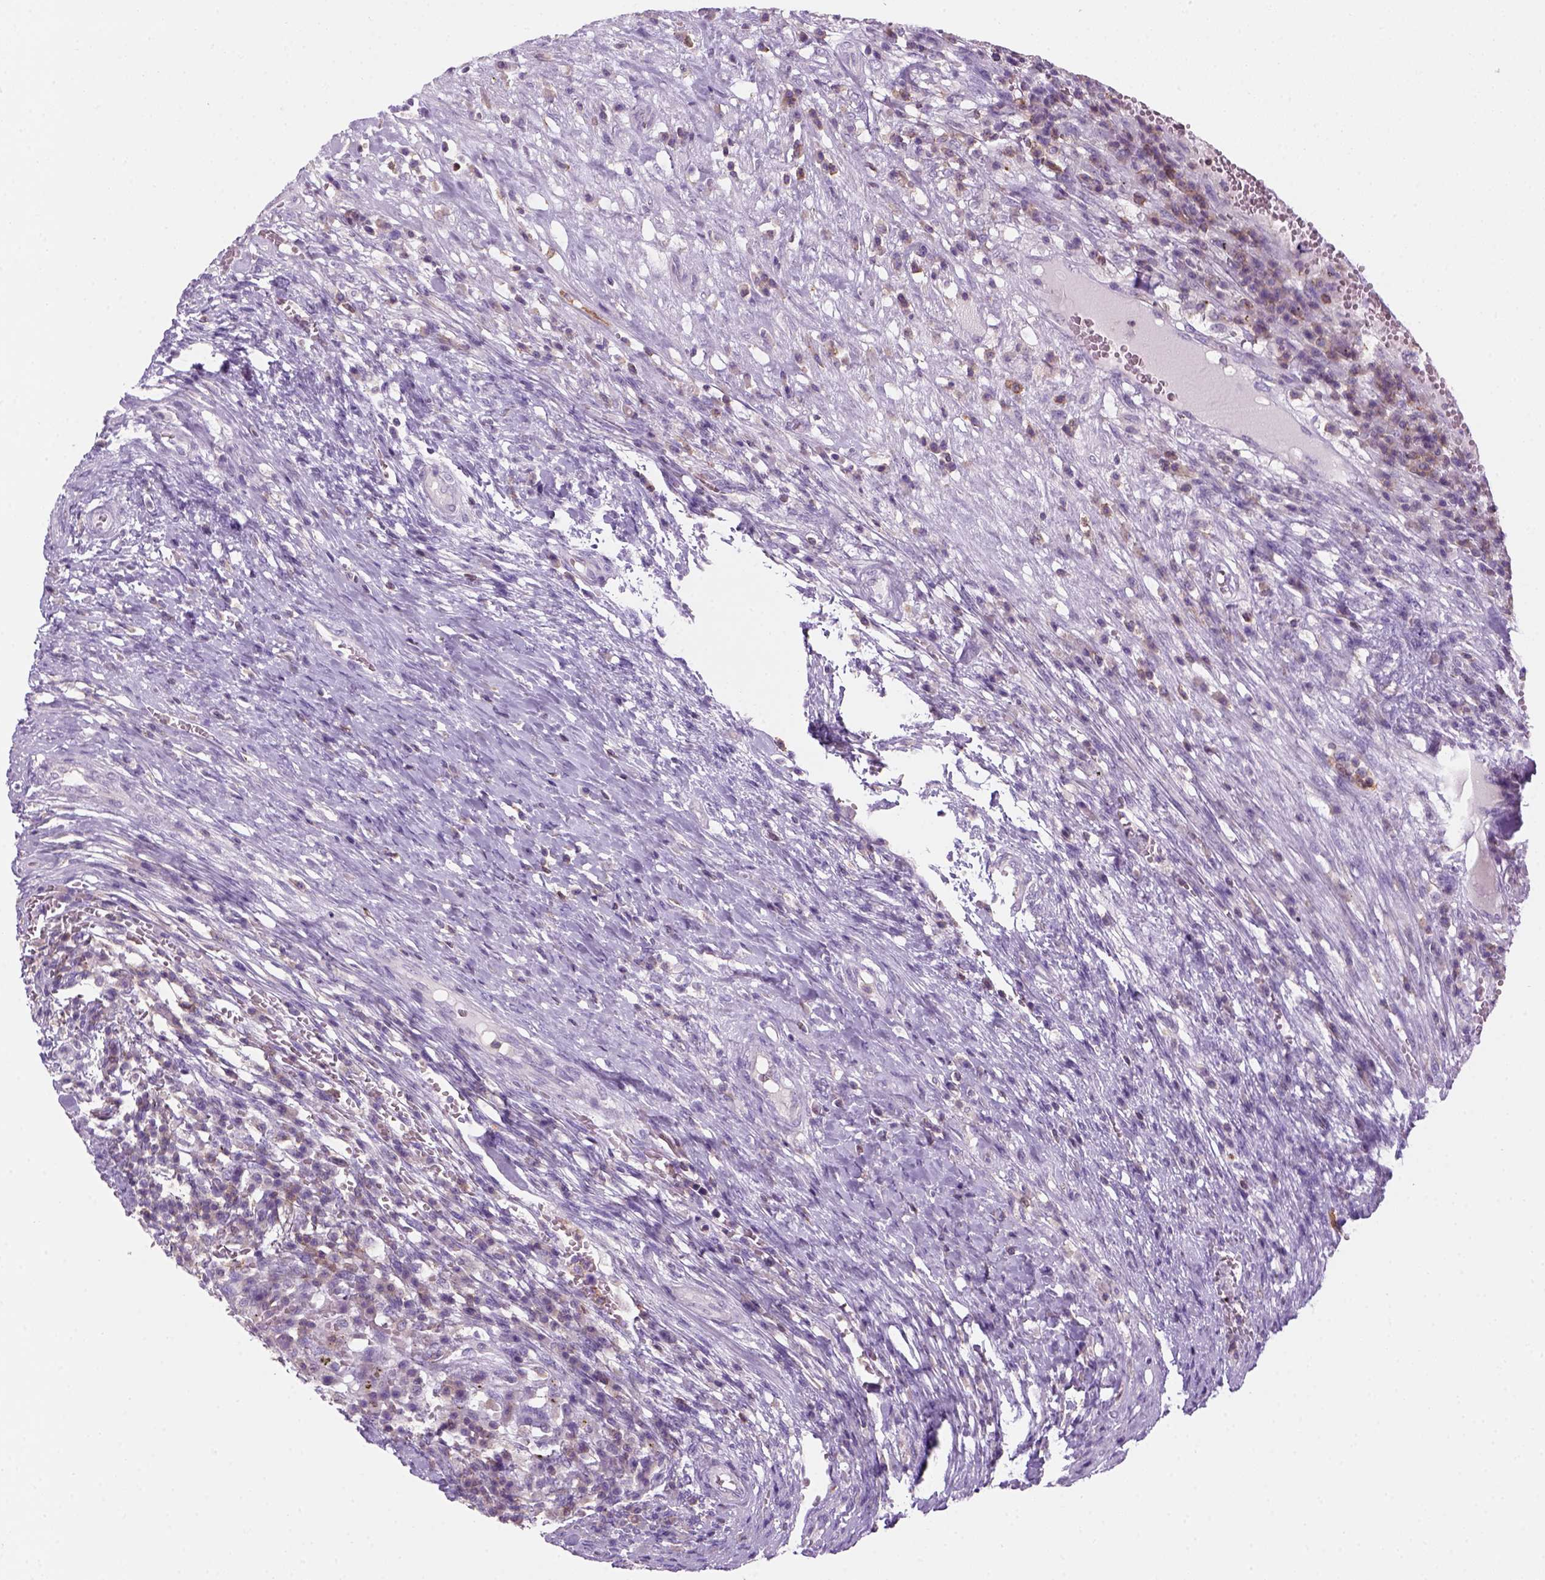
{"staining": {"intensity": "negative", "quantity": "none", "location": "none"}, "tissue": "testis cancer", "cell_type": "Tumor cells", "image_type": "cancer", "snomed": [{"axis": "morphology", "description": "Carcinoma, Embryonal, NOS"}, {"axis": "topography", "description": "Testis"}], "caption": "Tumor cells are negative for brown protein staining in embryonal carcinoma (testis). (Immunohistochemistry (ihc), brightfield microscopy, high magnification).", "gene": "GOT1", "patient": {"sex": "male", "age": 26}}